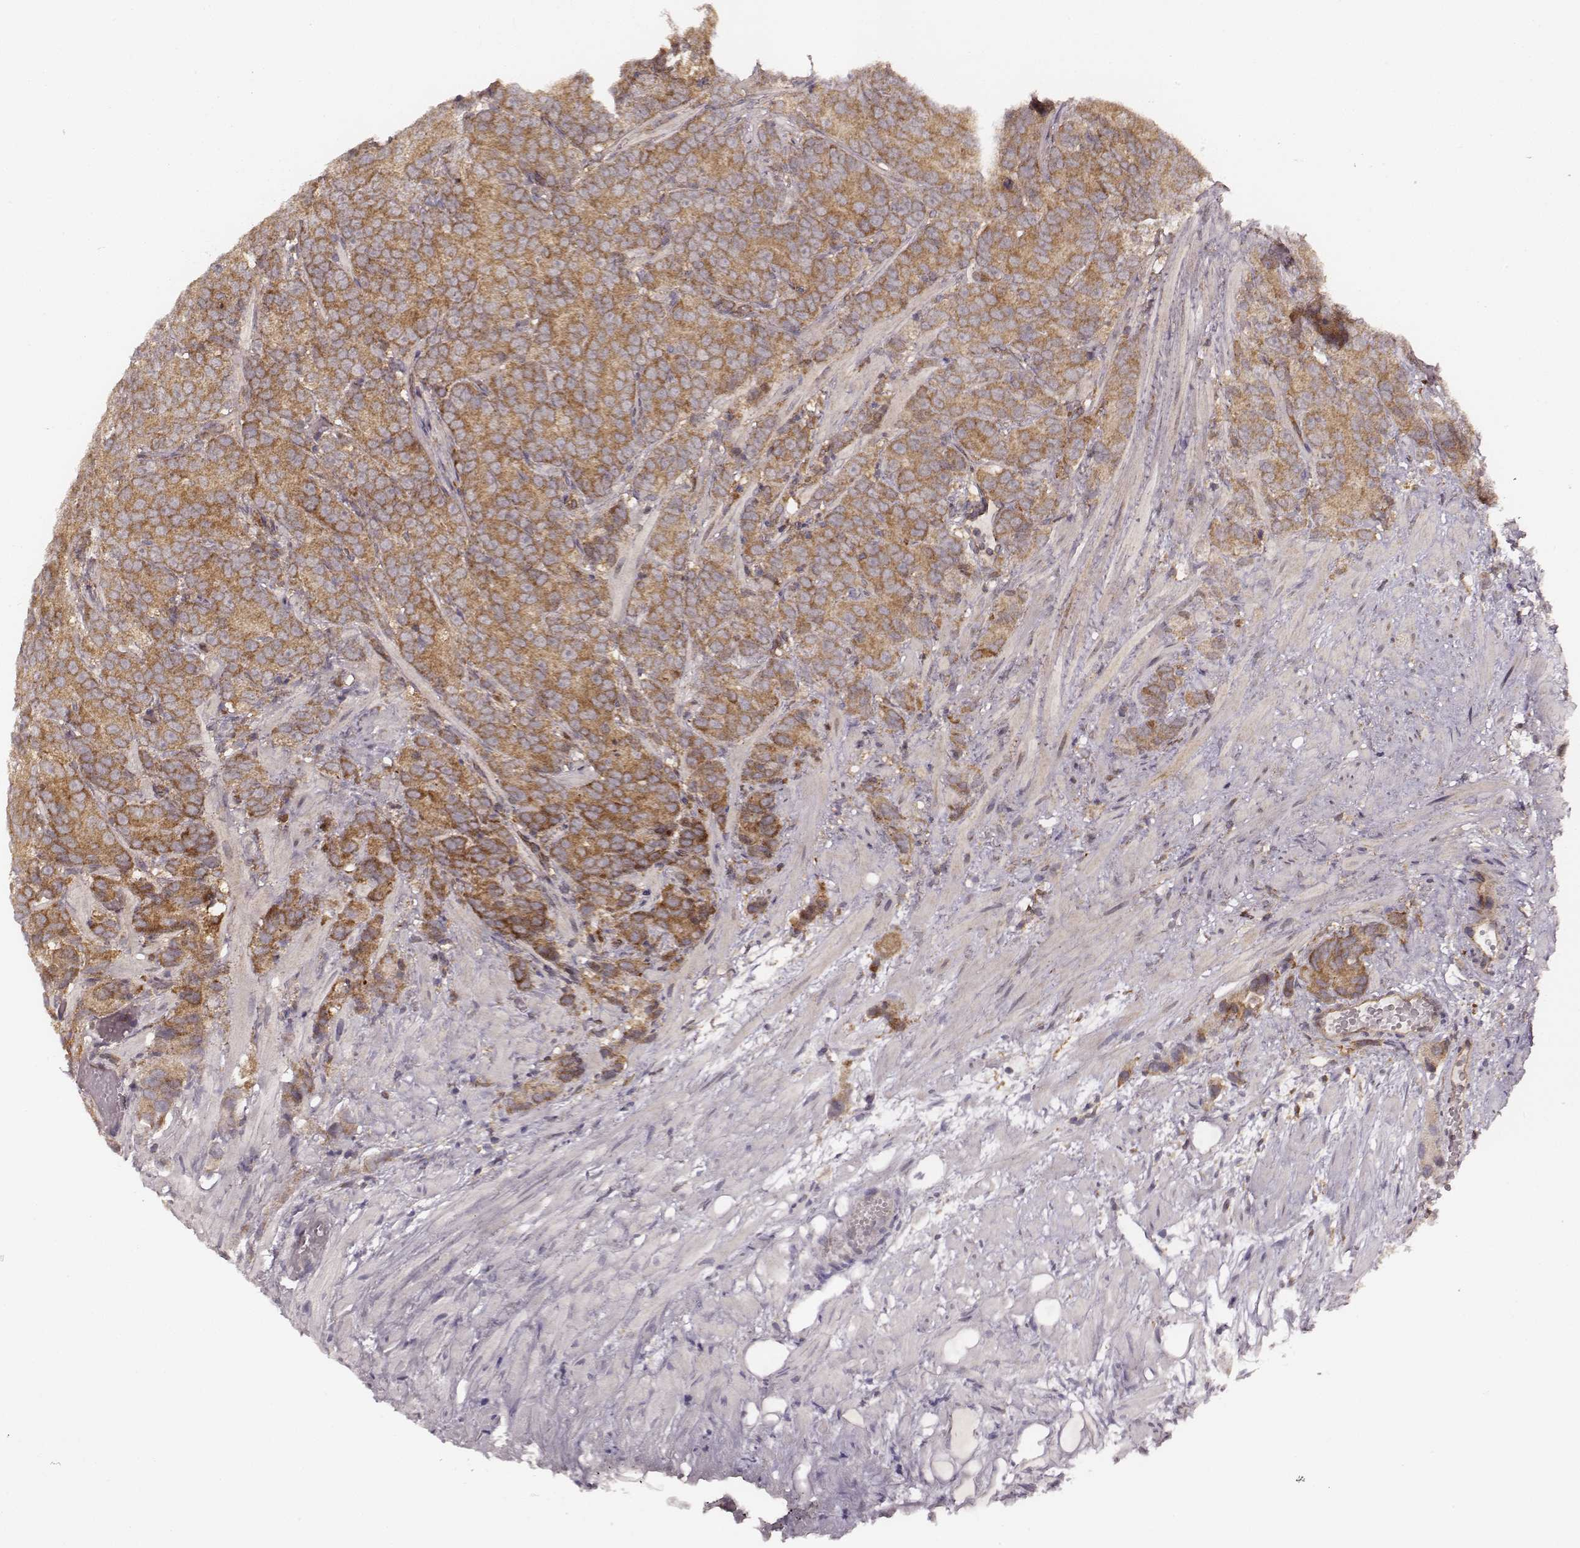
{"staining": {"intensity": "moderate", "quantity": ">75%", "location": "cytoplasmic/membranous"}, "tissue": "prostate cancer", "cell_type": "Tumor cells", "image_type": "cancer", "snomed": [{"axis": "morphology", "description": "Adenocarcinoma, High grade"}, {"axis": "topography", "description": "Prostate"}], "caption": "An image of prostate high-grade adenocarcinoma stained for a protein exhibits moderate cytoplasmic/membranous brown staining in tumor cells. (Brightfield microscopy of DAB IHC at high magnification).", "gene": "VPS26A", "patient": {"sex": "male", "age": 90}}